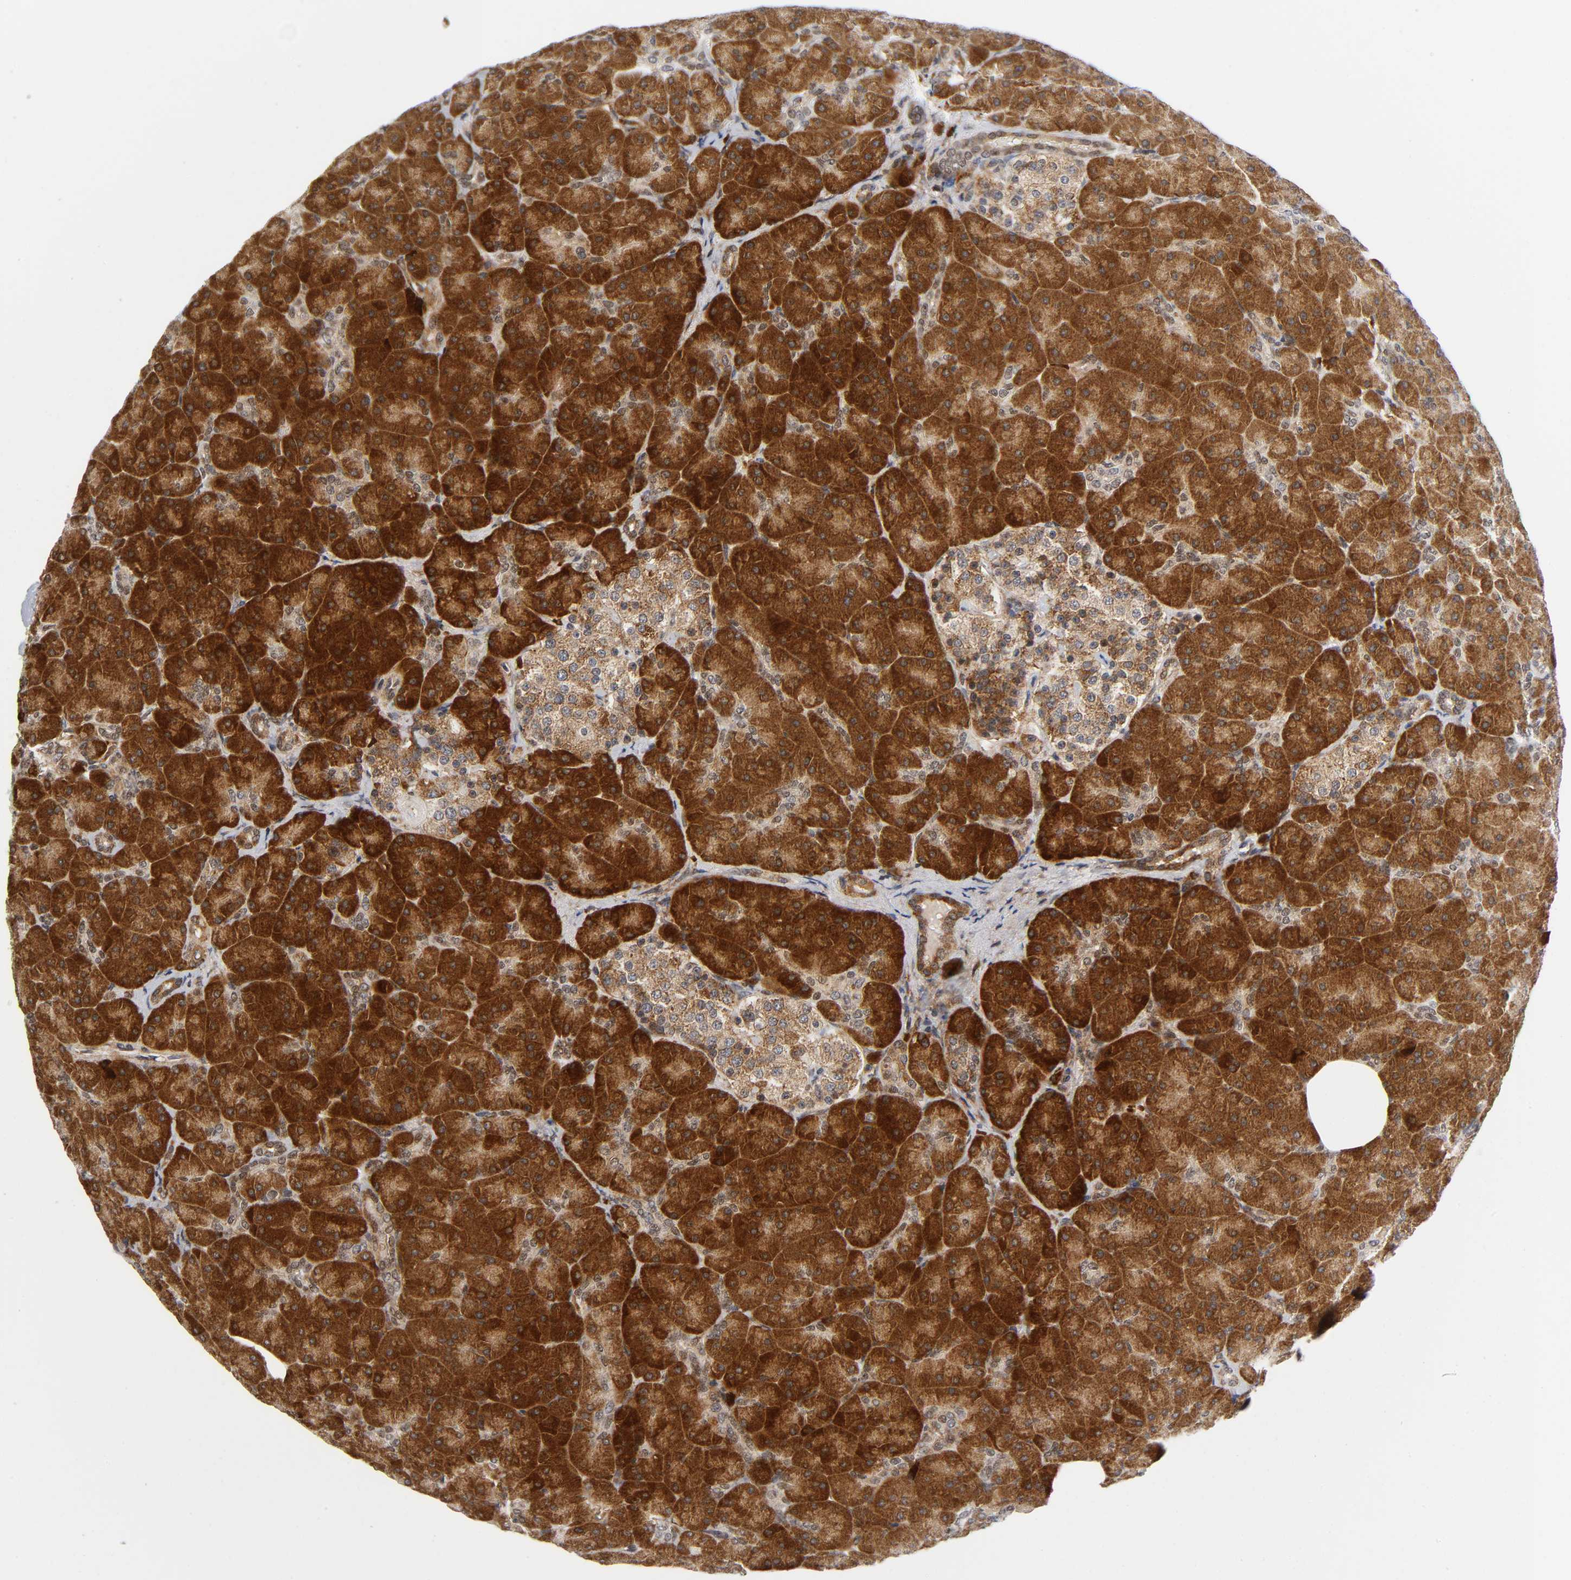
{"staining": {"intensity": "strong", "quantity": ">75%", "location": "cytoplasmic/membranous"}, "tissue": "pancreas", "cell_type": "Exocrine glandular cells", "image_type": "normal", "snomed": [{"axis": "morphology", "description": "Normal tissue, NOS"}, {"axis": "topography", "description": "Pancreas"}], "caption": "Approximately >75% of exocrine glandular cells in unremarkable human pancreas demonstrate strong cytoplasmic/membranous protein staining as visualized by brown immunohistochemical staining.", "gene": "EIF5", "patient": {"sex": "male", "age": 66}}